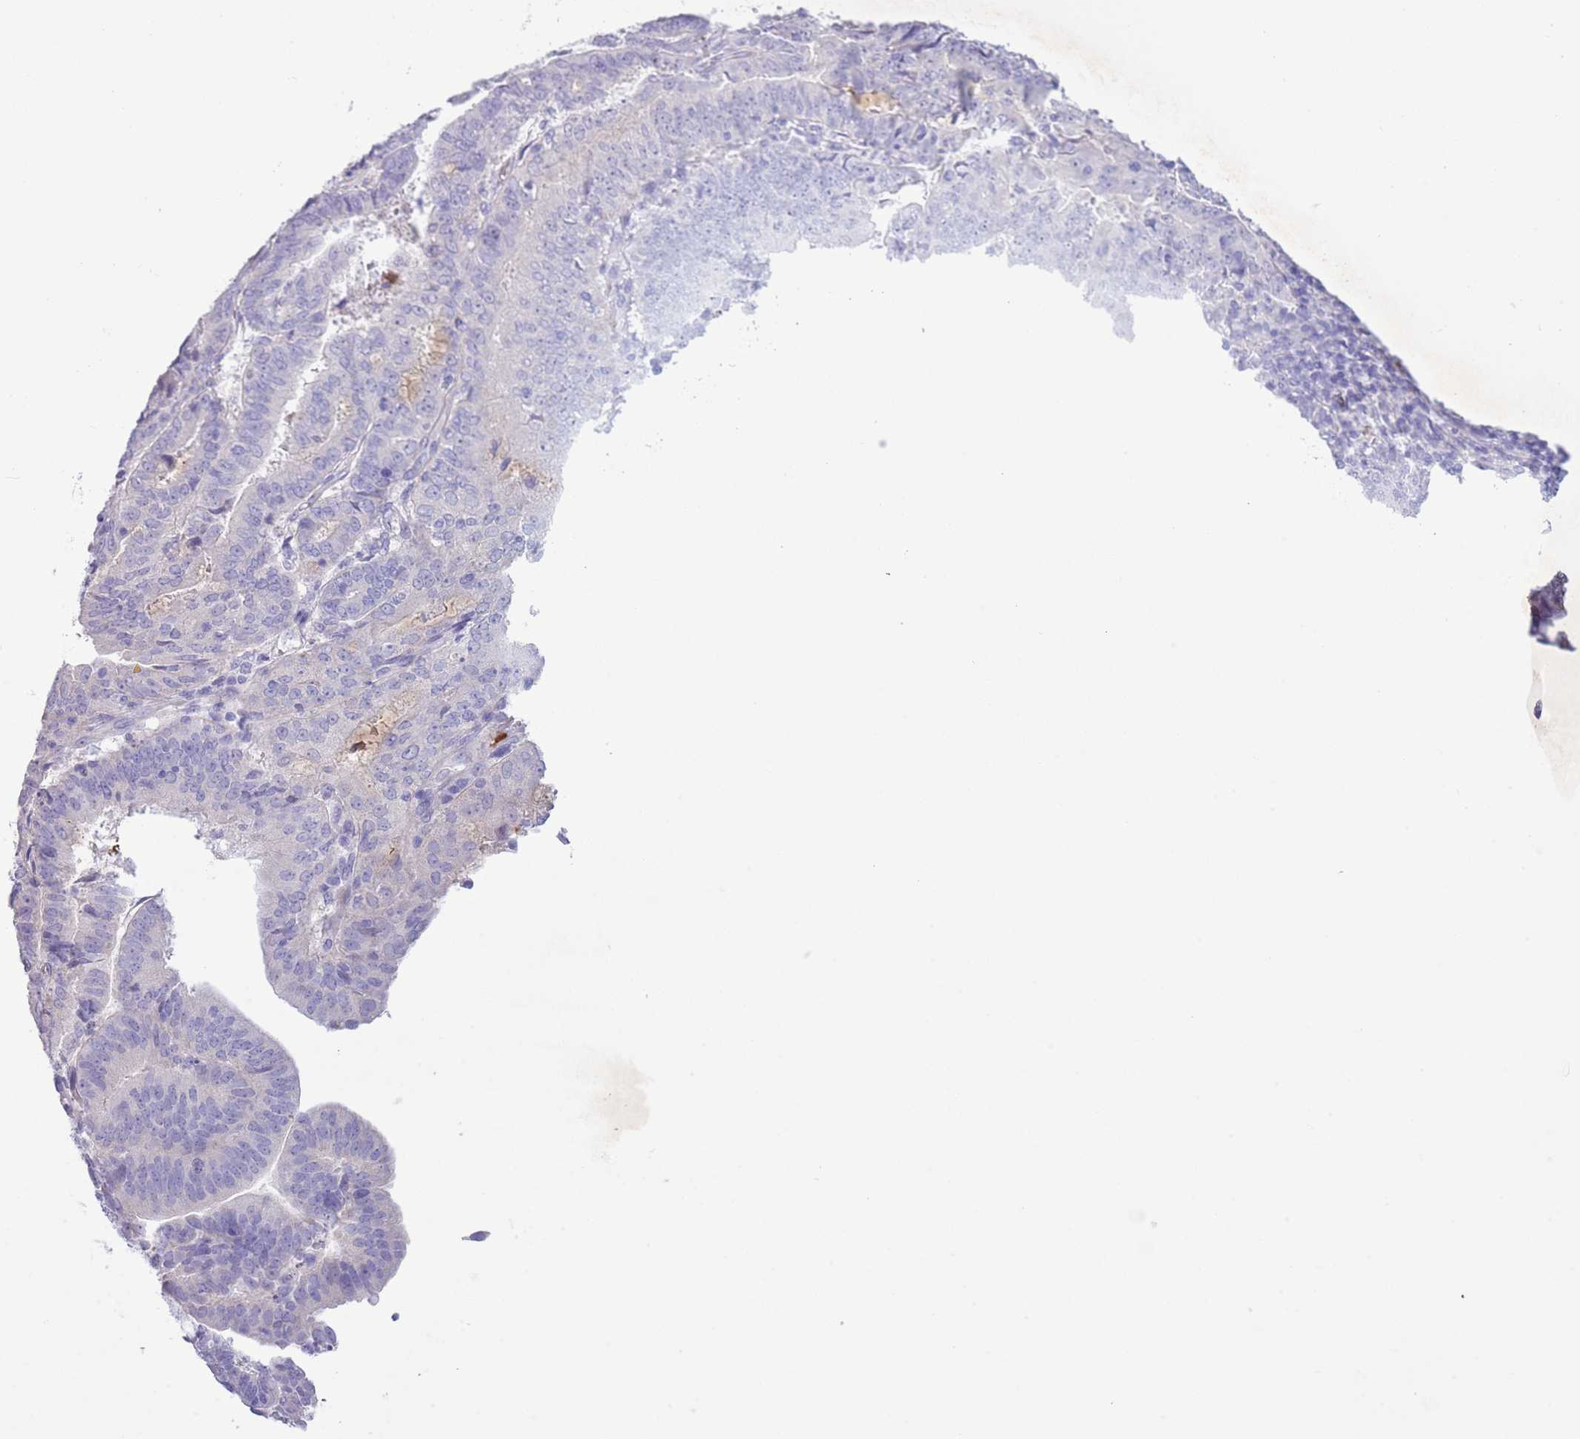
{"staining": {"intensity": "negative", "quantity": "none", "location": "none"}, "tissue": "endometrial cancer", "cell_type": "Tumor cells", "image_type": "cancer", "snomed": [{"axis": "morphology", "description": "Adenocarcinoma, NOS"}, {"axis": "topography", "description": "Endometrium"}], "caption": "Immunohistochemistry image of neoplastic tissue: endometrial cancer (adenocarcinoma) stained with DAB exhibits no significant protein positivity in tumor cells.", "gene": "OR6M1", "patient": {"sex": "female", "age": 70}}